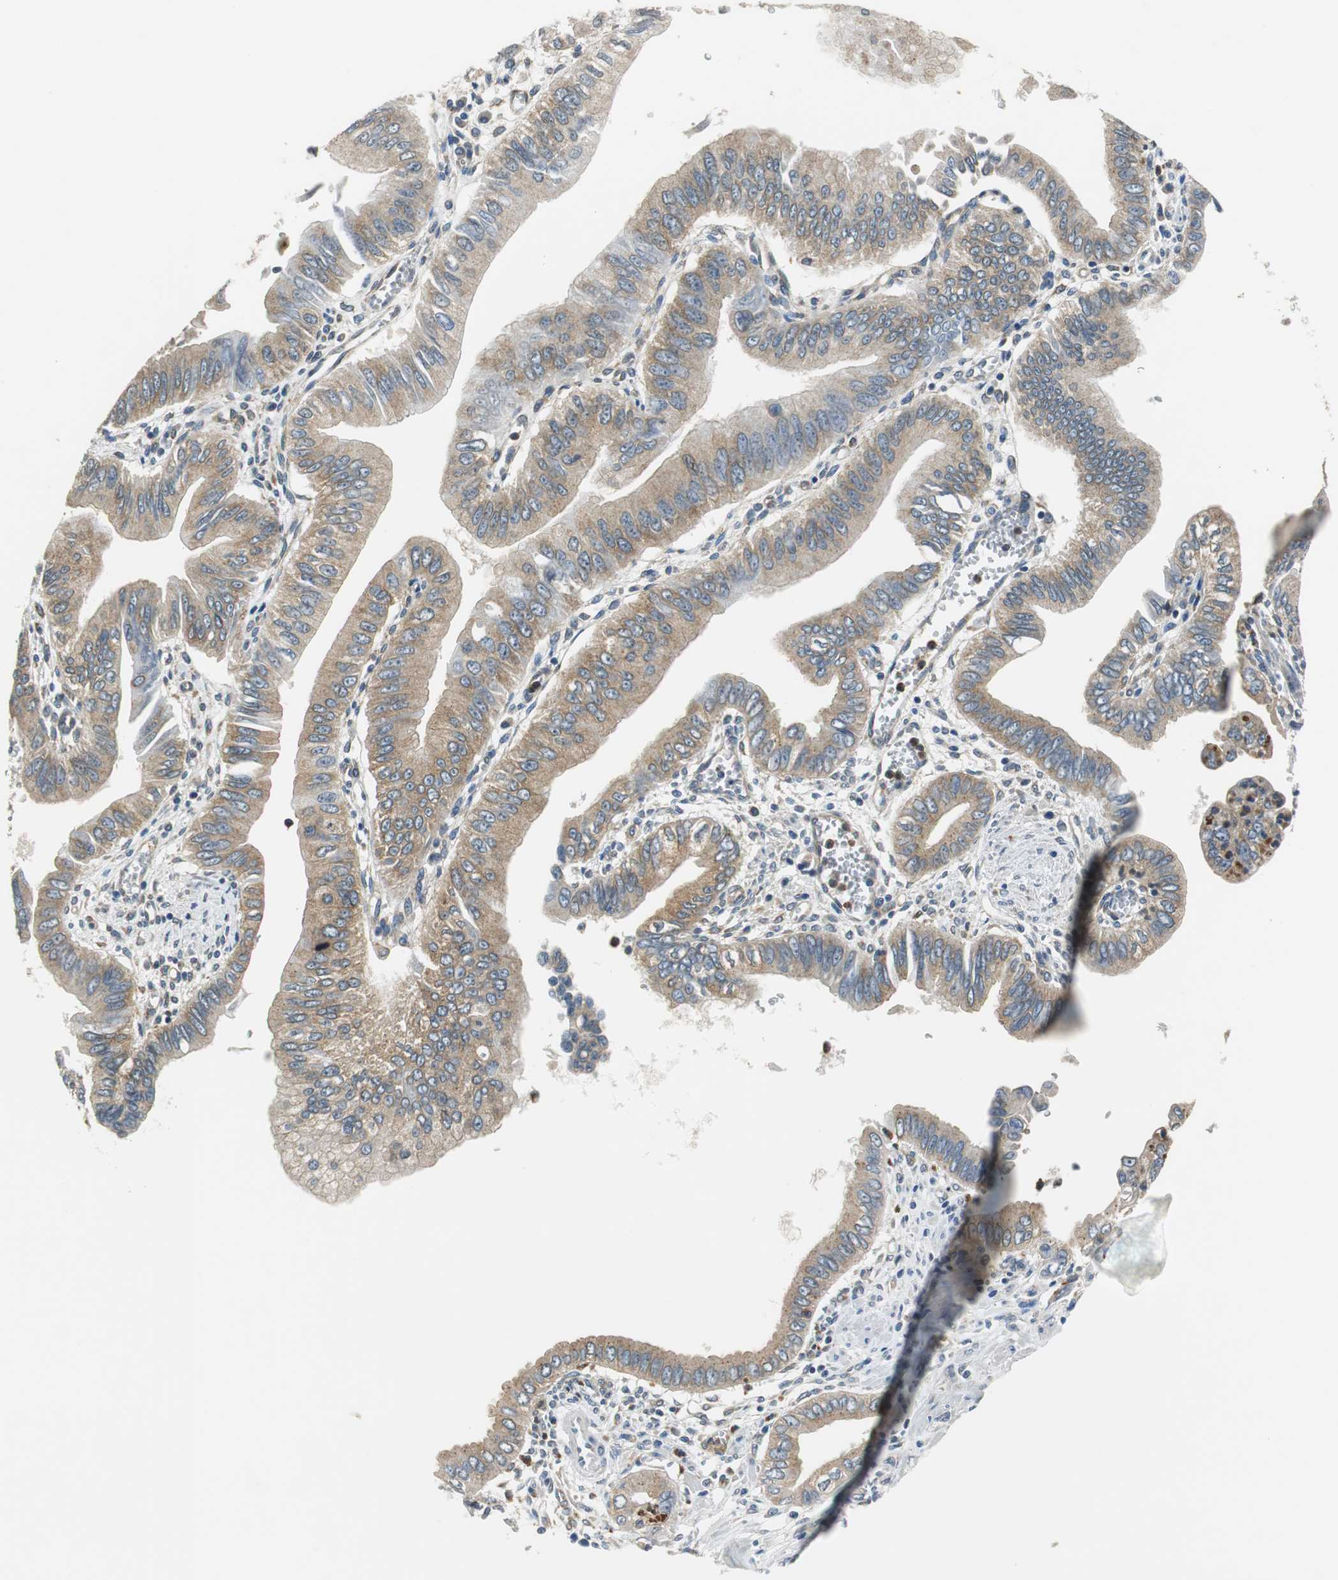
{"staining": {"intensity": "moderate", "quantity": ">75%", "location": "cytoplasmic/membranous"}, "tissue": "pancreatic cancer", "cell_type": "Tumor cells", "image_type": "cancer", "snomed": [{"axis": "morphology", "description": "Normal tissue, NOS"}, {"axis": "topography", "description": "Lymph node"}], "caption": "Immunohistochemistry (DAB) staining of pancreatic cancer reveals moderate cytoplasmic/membranous protein expression in approximately >75% of tumor cells.", "gene": "CNOT3", "patient": {"sex": "male", "age": 50}}